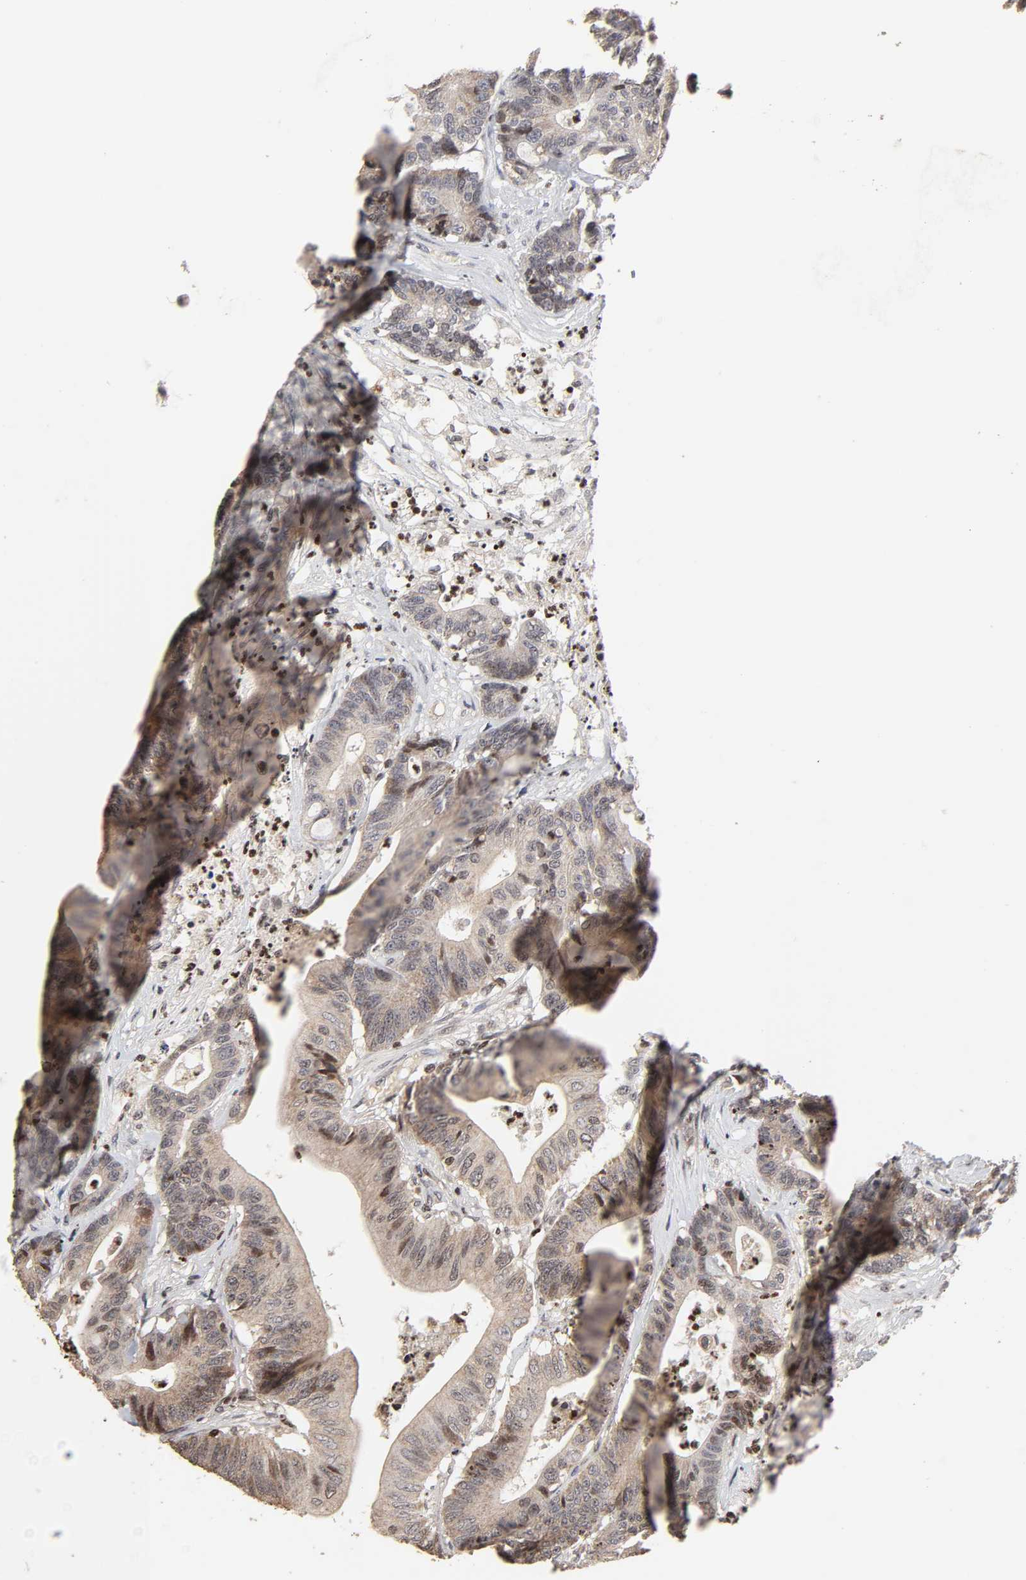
{"staining": {"intensity": "moderate", "quantity": "25%-75%", "location": "nuclear"}, "tissue": "colorectal cancer", "cell_type": "Tumor cells", "image_type": "cancer", "snomed": [{"axis": "morphology", "description": "Adenocarcinoma, NOS"}, {"axis": "topography", "description": "Colon"}], "caption": "An image of human colorectal cancer (adenocarcinoma) stained for a protein demonstrates moderate nuclear brown staining in tumor cells. The staining was performed using DAB, with brown indicating positive protein expression. Nuclei are stained blue with hematoxylin.", "gene": "ZNF473", "patient": {"sex": "female", "age": 84}}